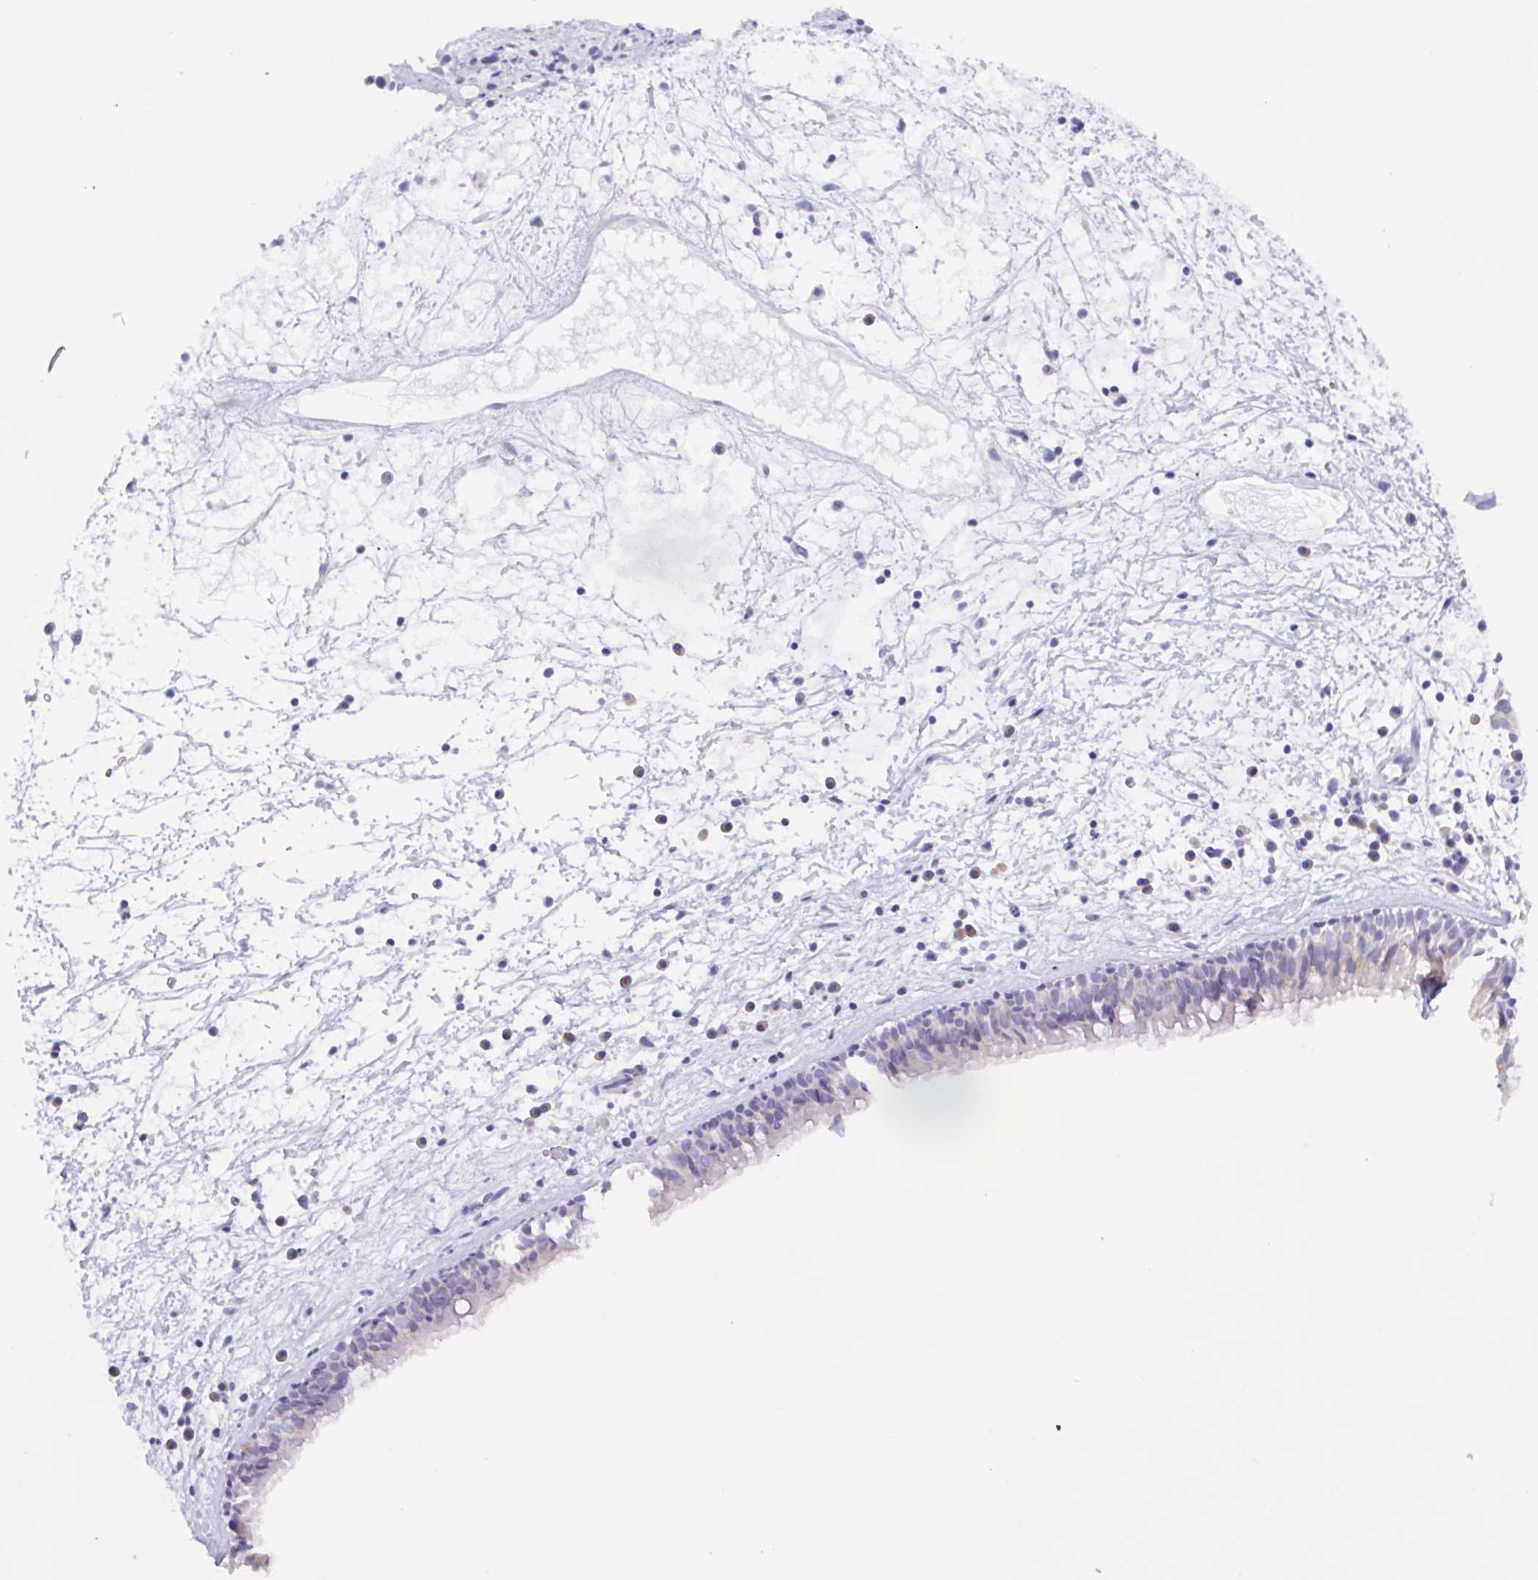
{"staining": {"intensity": "negative", "quantity": "none", "location": "none"}, "tissue": "nasopharynx", "cell_type": "Respiratory epithelial cells", "image_type": "normal", "snomed": [{"axis": "morphology", "description": "Normal tissue, NOS"}, {"axis": "topography", "description": "Nasopharynx"}], "caption": "Photomicrograph shows no significant protein staining in respiratory epithelial cells of unremarkable nasopharynx.", "gene": "SCG3", "patient": {"sex": "male", "age": 24}}